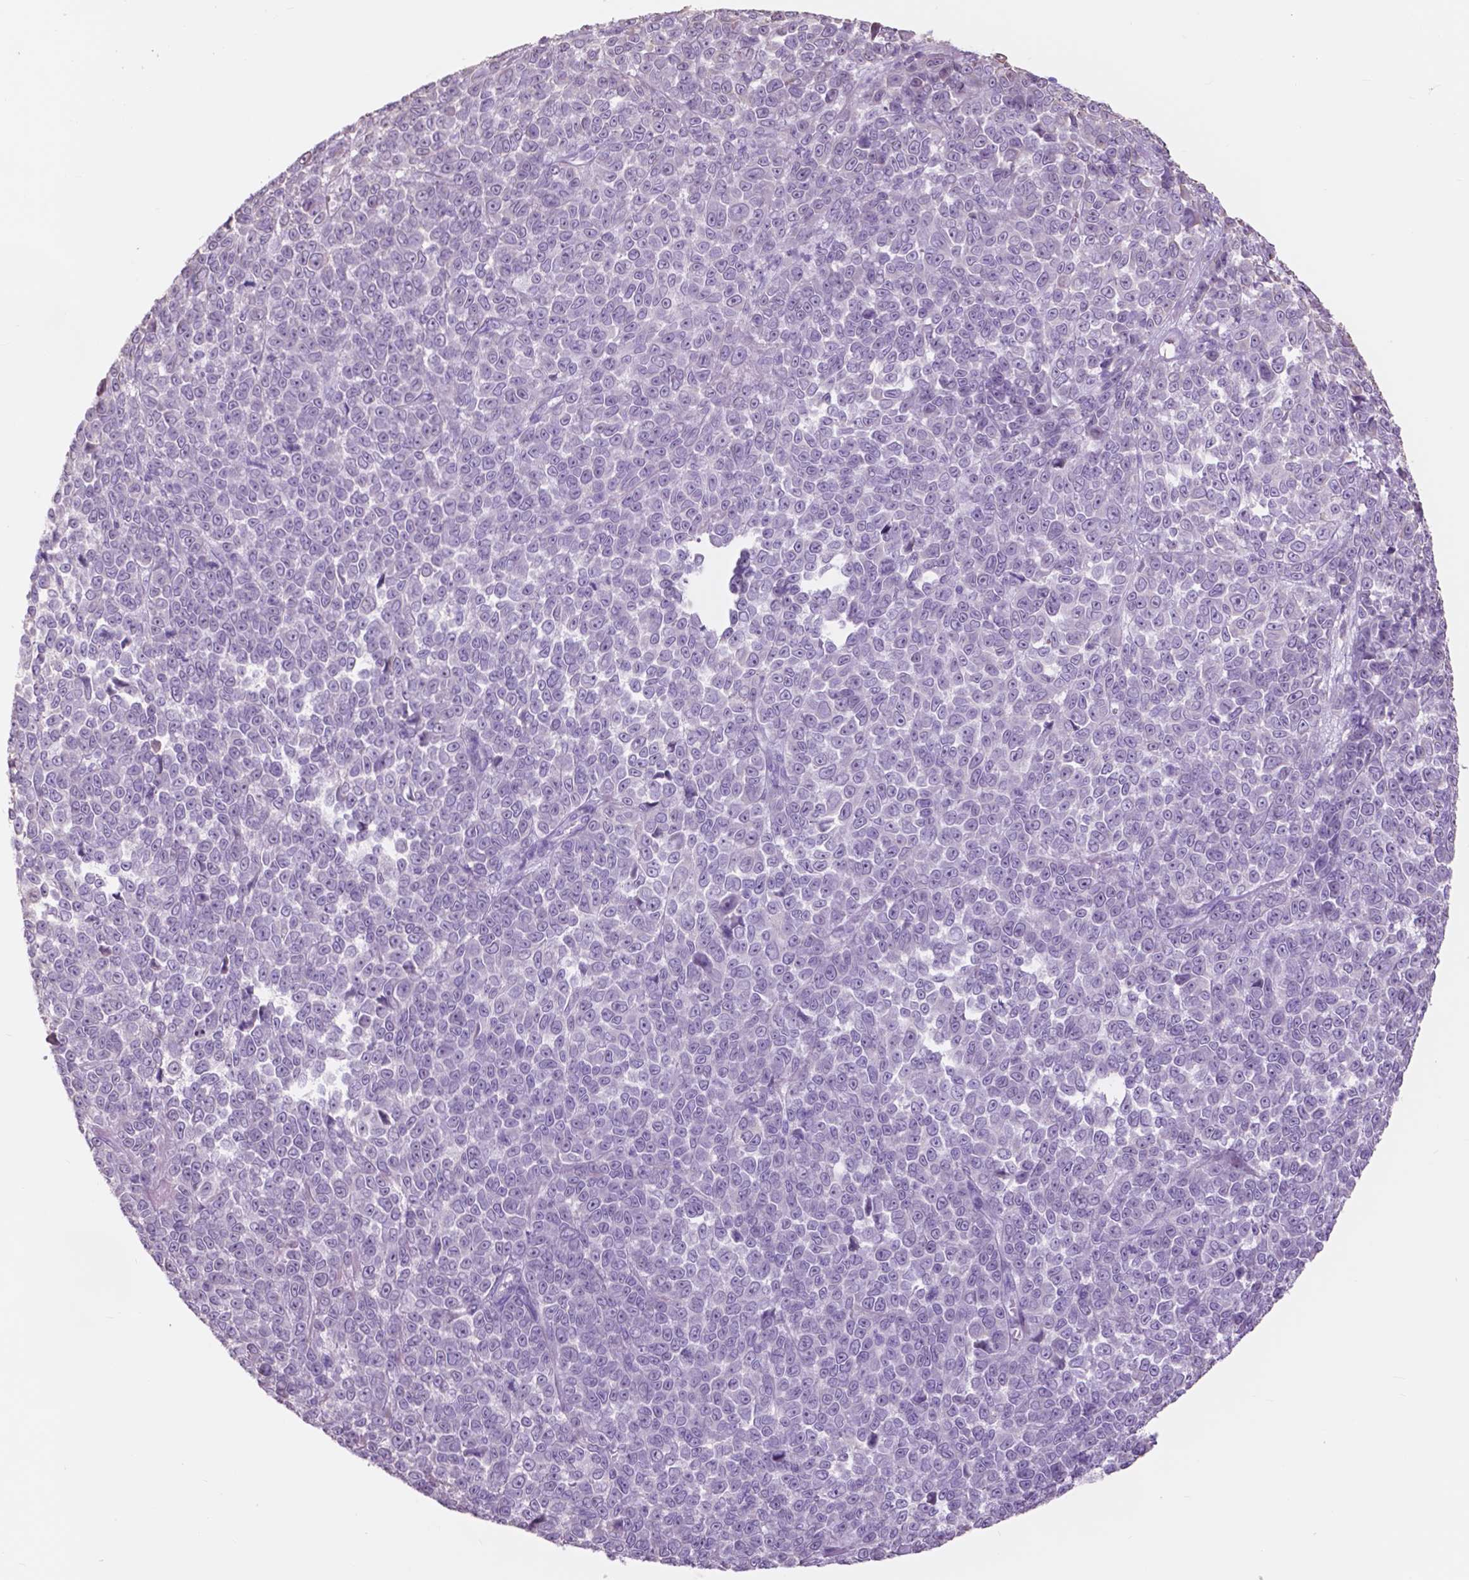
{"staining": {"intensity": "negative", "quantity": "none", "location": "none"}, "tissue": "melanoma", "cell_type": "Tumor cells", "image_type": "cancer", "snomed": [{"axis": "morphology", "description": "Malignant melanoma, NOS"}, {"axis": "topography", "description": "Skin"}], "caption": "This is an IHC histopathology image of malignant melanoma. There is no staining in tumor cells.", "gene": "FXYD2", "patient": {"sex": "female", "age": 95}}